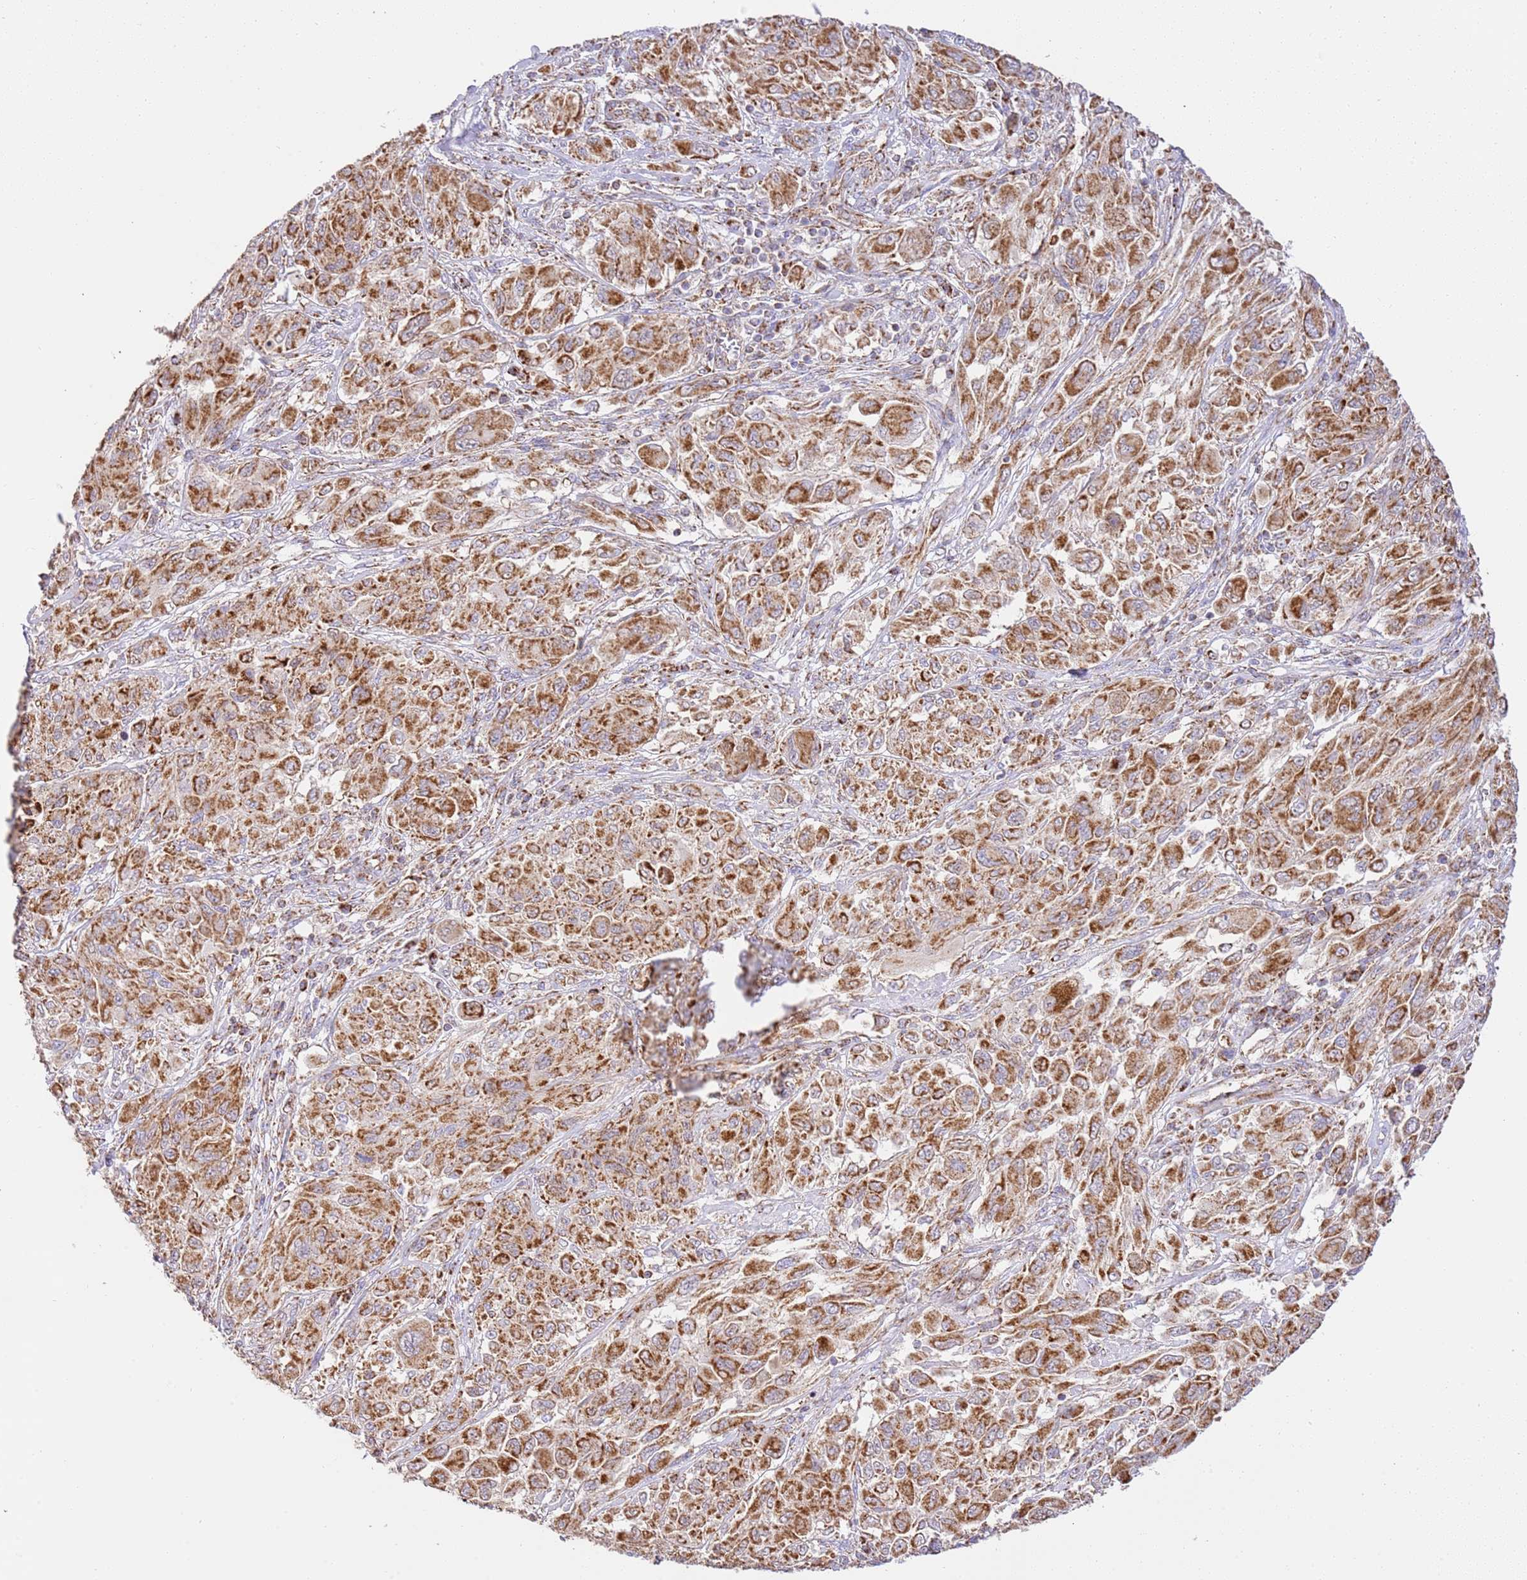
{"staining": {"intensity": "strong", "quantity": ">75%", "location": "cytoplasmic/membranous"}, "tissue": "melanoma", "cell_type": "Tumor cells", "image_type": "cancer", "snomed": [{"axis": "morphology", "description": "Malignant melanoma, NOS"}, {"axis": "topography", "description": "Skin"}], "caption": "Tumor cells reveal high levels of strong cytoplasmic/membranous expression in about >75% of cells in malignant melanoma.", "gene": "ZBTB39", "patient": {"sex": "female", "age": 91}}